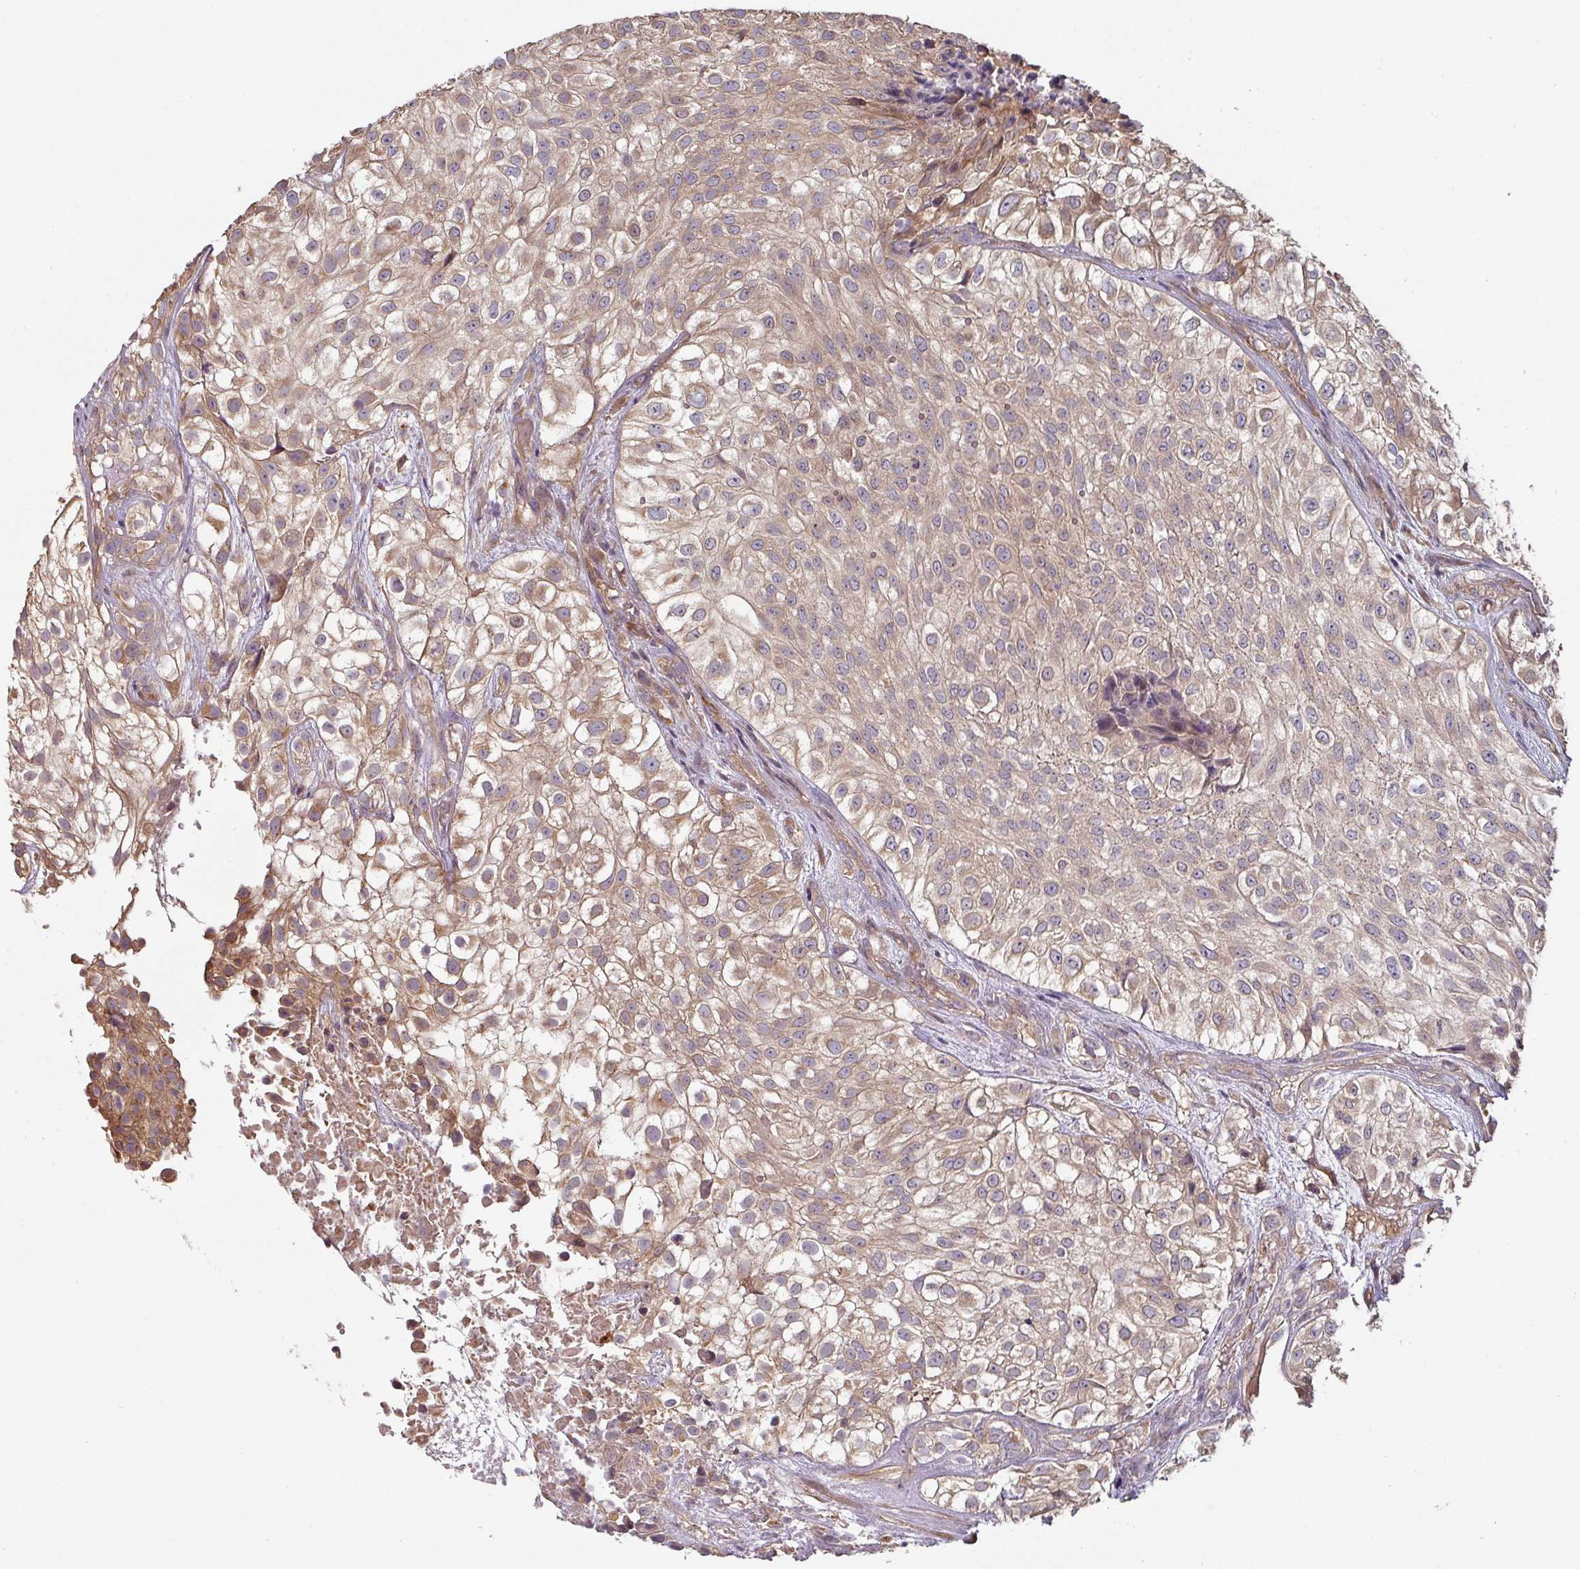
{"staining": {"intensity": "moderate", "quantity": ">75%", "location": "cytoplasmic/membranous"}, "tissue": "urothelial cancer", "cell_type": "Tumor cells", "image_type": "cancer", "snomed": [{"axis": "morphology", "description": "Urothelial carcinoma, High grade"}, {"axis": "topography", "description": "Urinary bladder"}], "caption": "This histopathology image displays IHC staining of human urothelial cancer, with medium moderate cytoplasmic/membranous expression in approximately >75% of tumor cells.", "gene": "SIK1", "patient": {"sex": "male", "age": 56}}